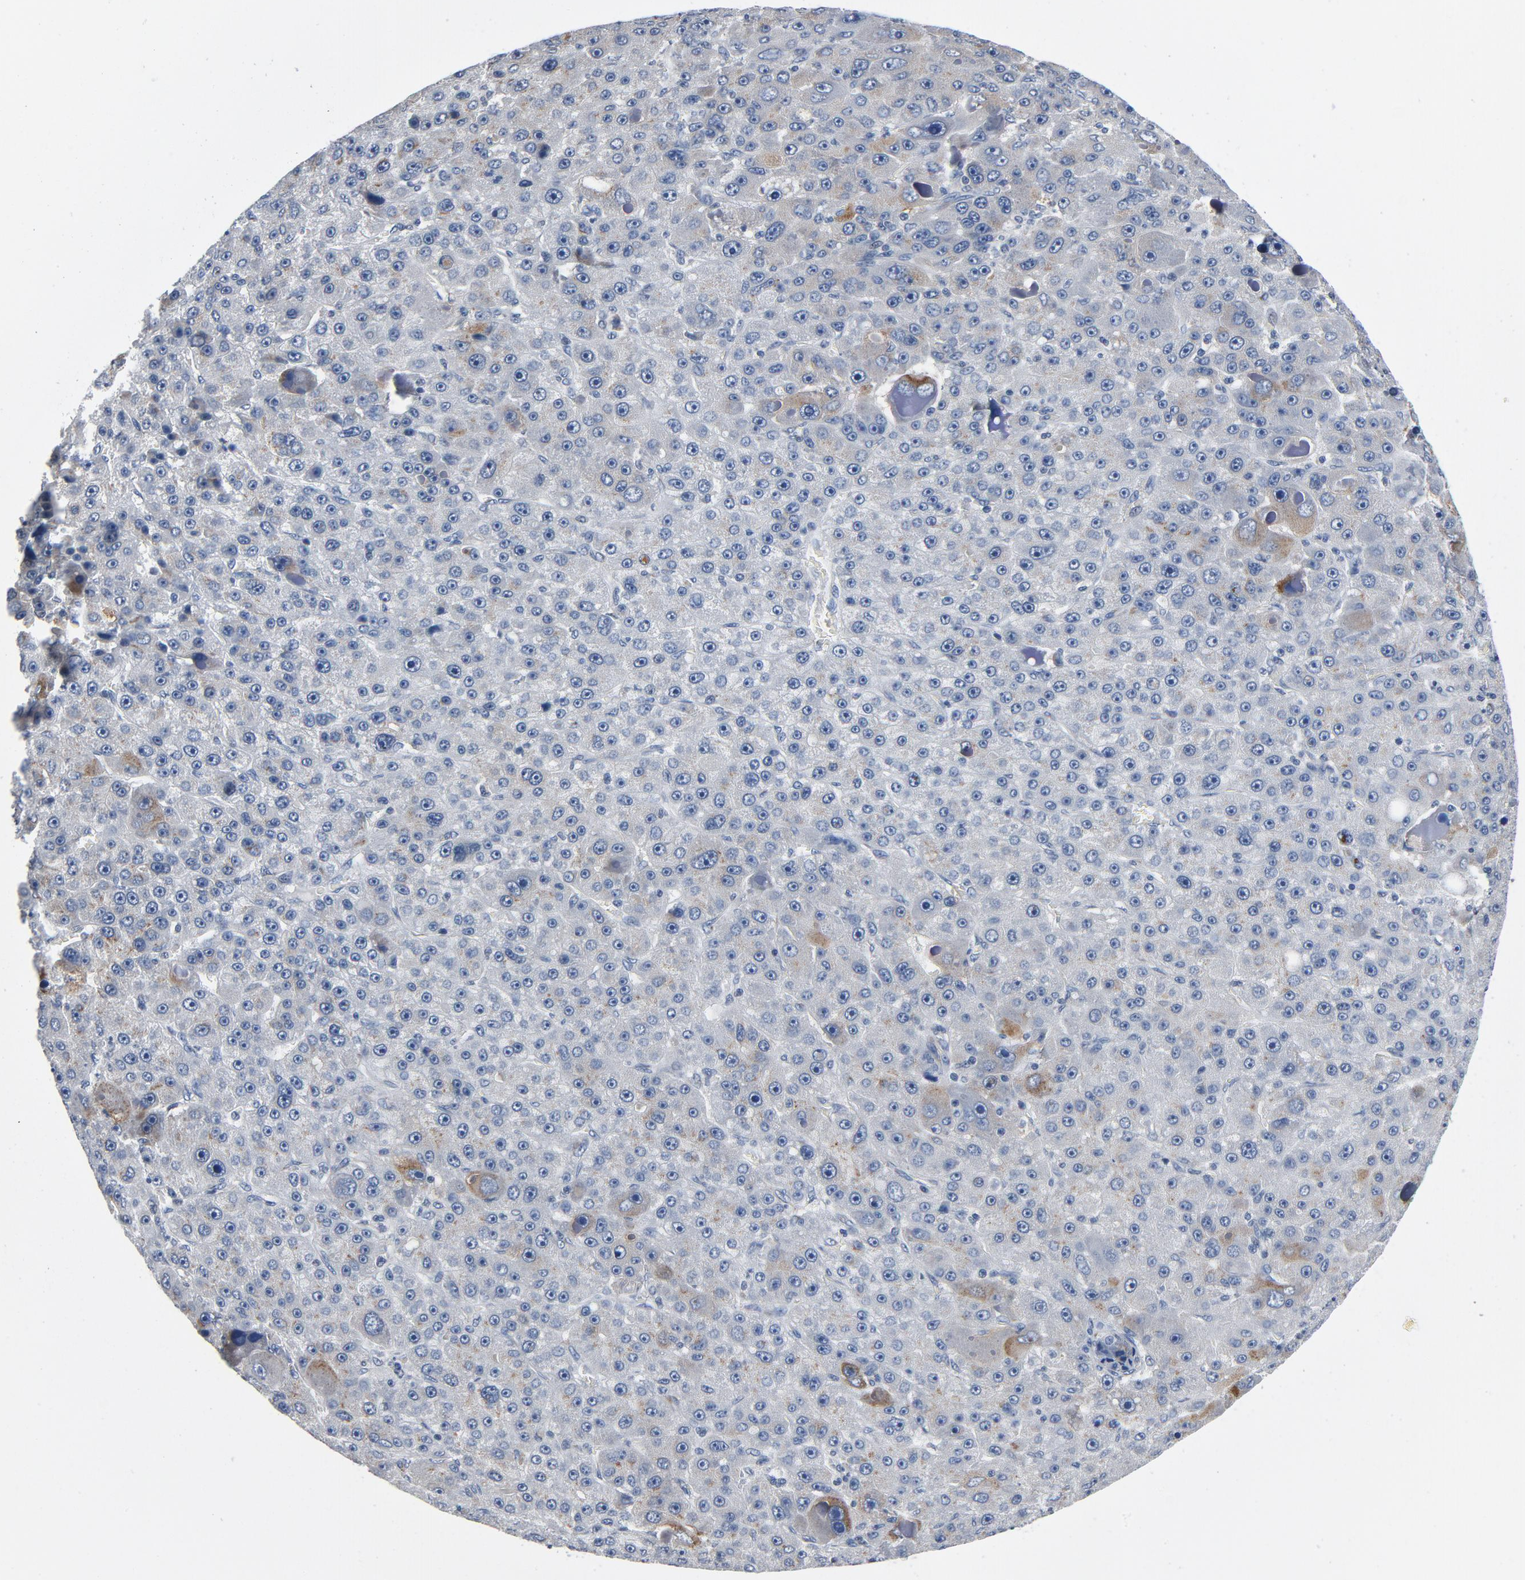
{"staining": {"intensity": "moderate", "quantity": "25%-75%", "location": "cytoplasmic/membranous"}, "tissue": "liver cancer", "cell_type": "Tumor cells", "image_type": "cancer", "snomed": [{"axis": "morphology", "description": "Carcinoma, Hepatocellular, NOS"}, {"axis": "topography", "description": "Liver"}], "caption": "The histopathology image shows a brown stain indicating the presence of a protein in the cytoplasmic/membranous of tumor cells in hepatocellular carcinoma (liver). (brown staining indicates protein expression, while blue staining denotes nuclei).", "gene": "YIPF6", "patient": {"sex": "male", "age": 76}}